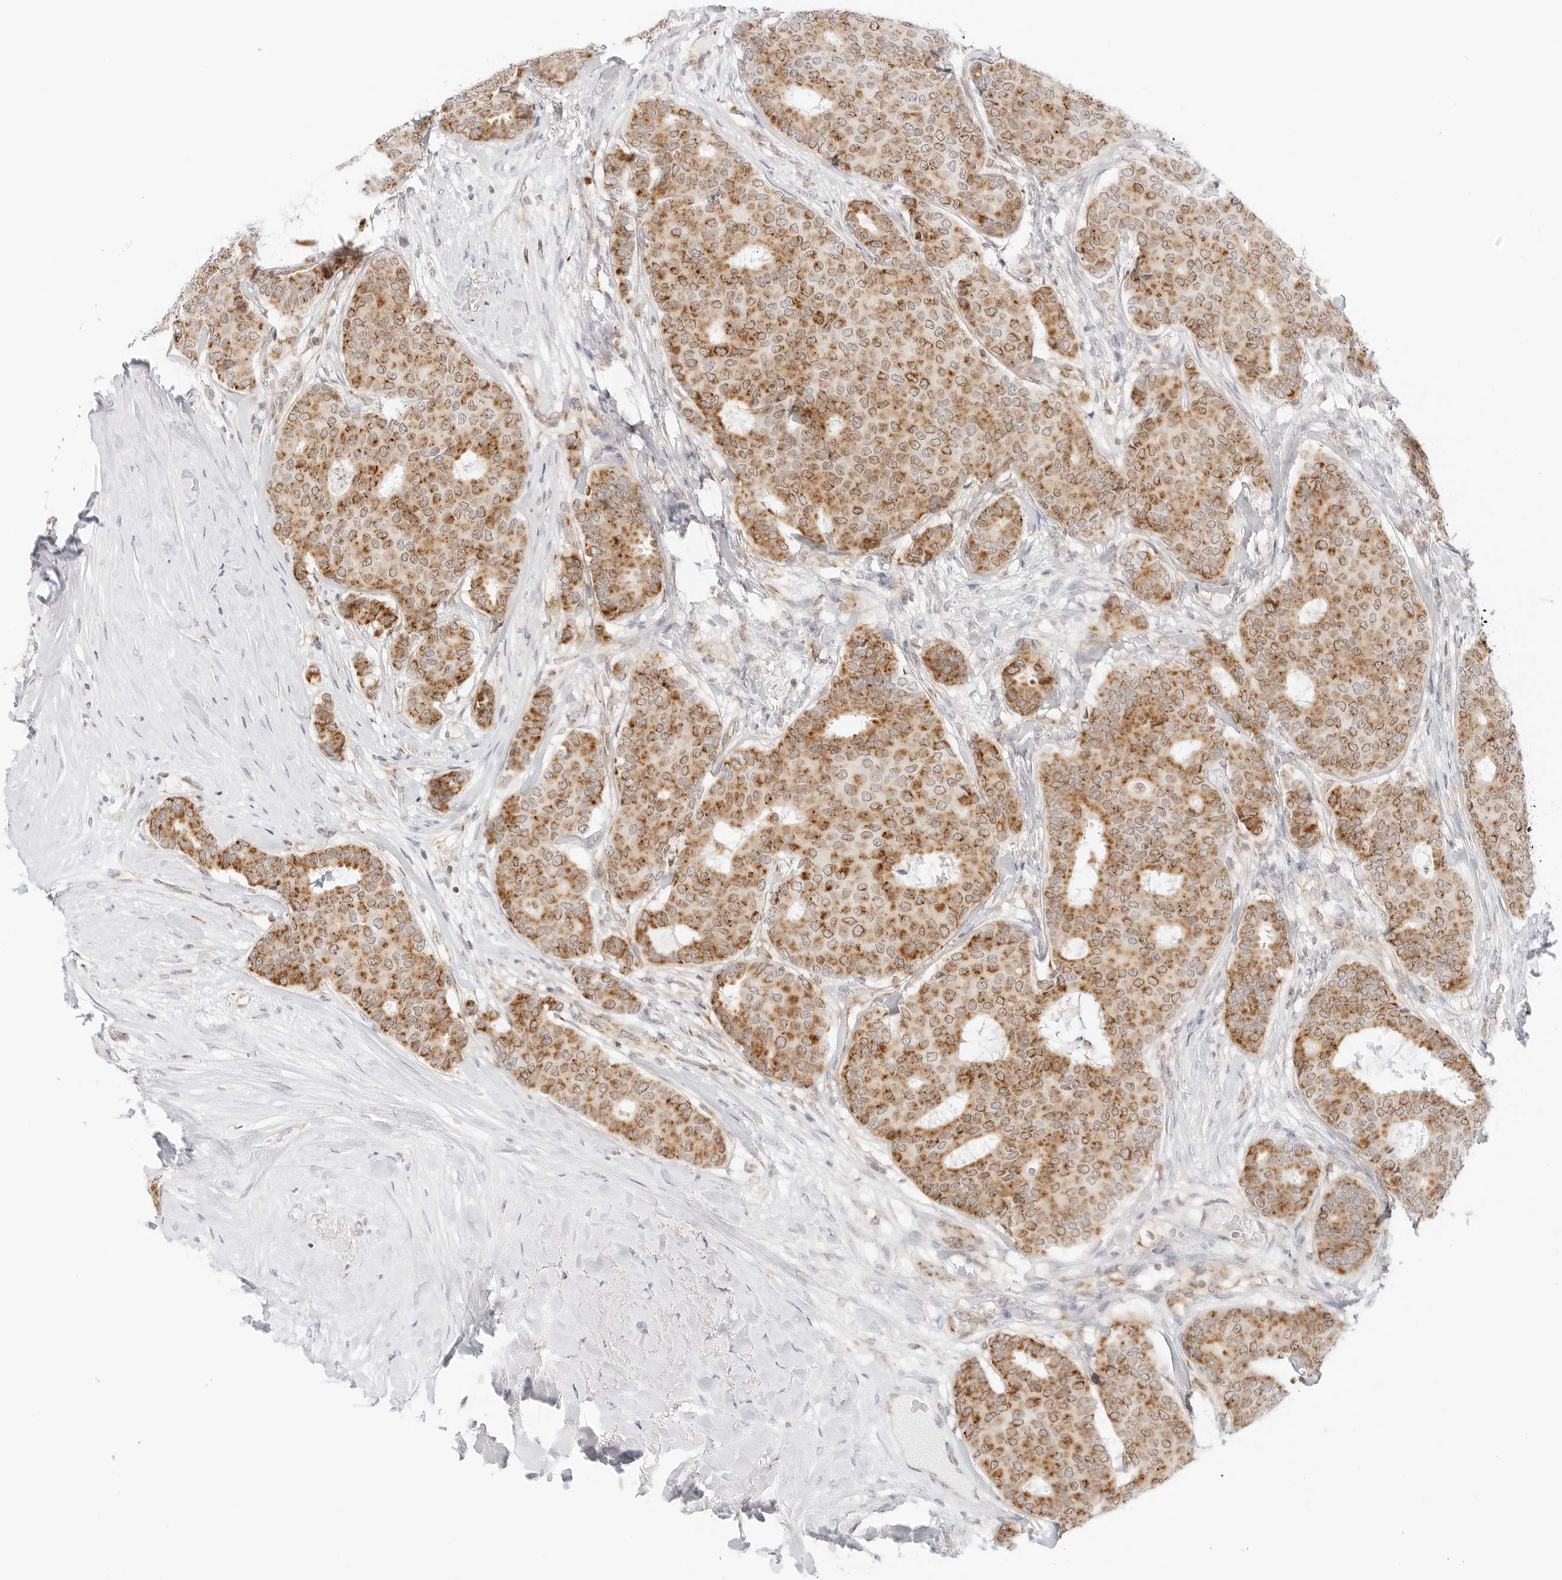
{"staining": {"intensity": "moderate", "quantity": ">75%", "location": "cytoplasmic/membranous"}, "tissue": "breast cancer", "cell_type": "Tumor cells", "image_type": "cancer", "snomed": [{"axis": "morphology", "description": "Duct carcinoma"}, {"axis": "topography", "description": "Breast"}], "caption": "Tumor cells display medium levels of moderate cytoplasmic/membranous staining in about >75% of cells in human breast infiltrating ductal carcinoma. The staining was performed using DAB (3,3'-diaminobenzidine), with brown indicating positive protein expression. Nuclei are stained blue with hematoxylin.", "gene": "FH", "patient": {"sex": "female", "age": 75}}